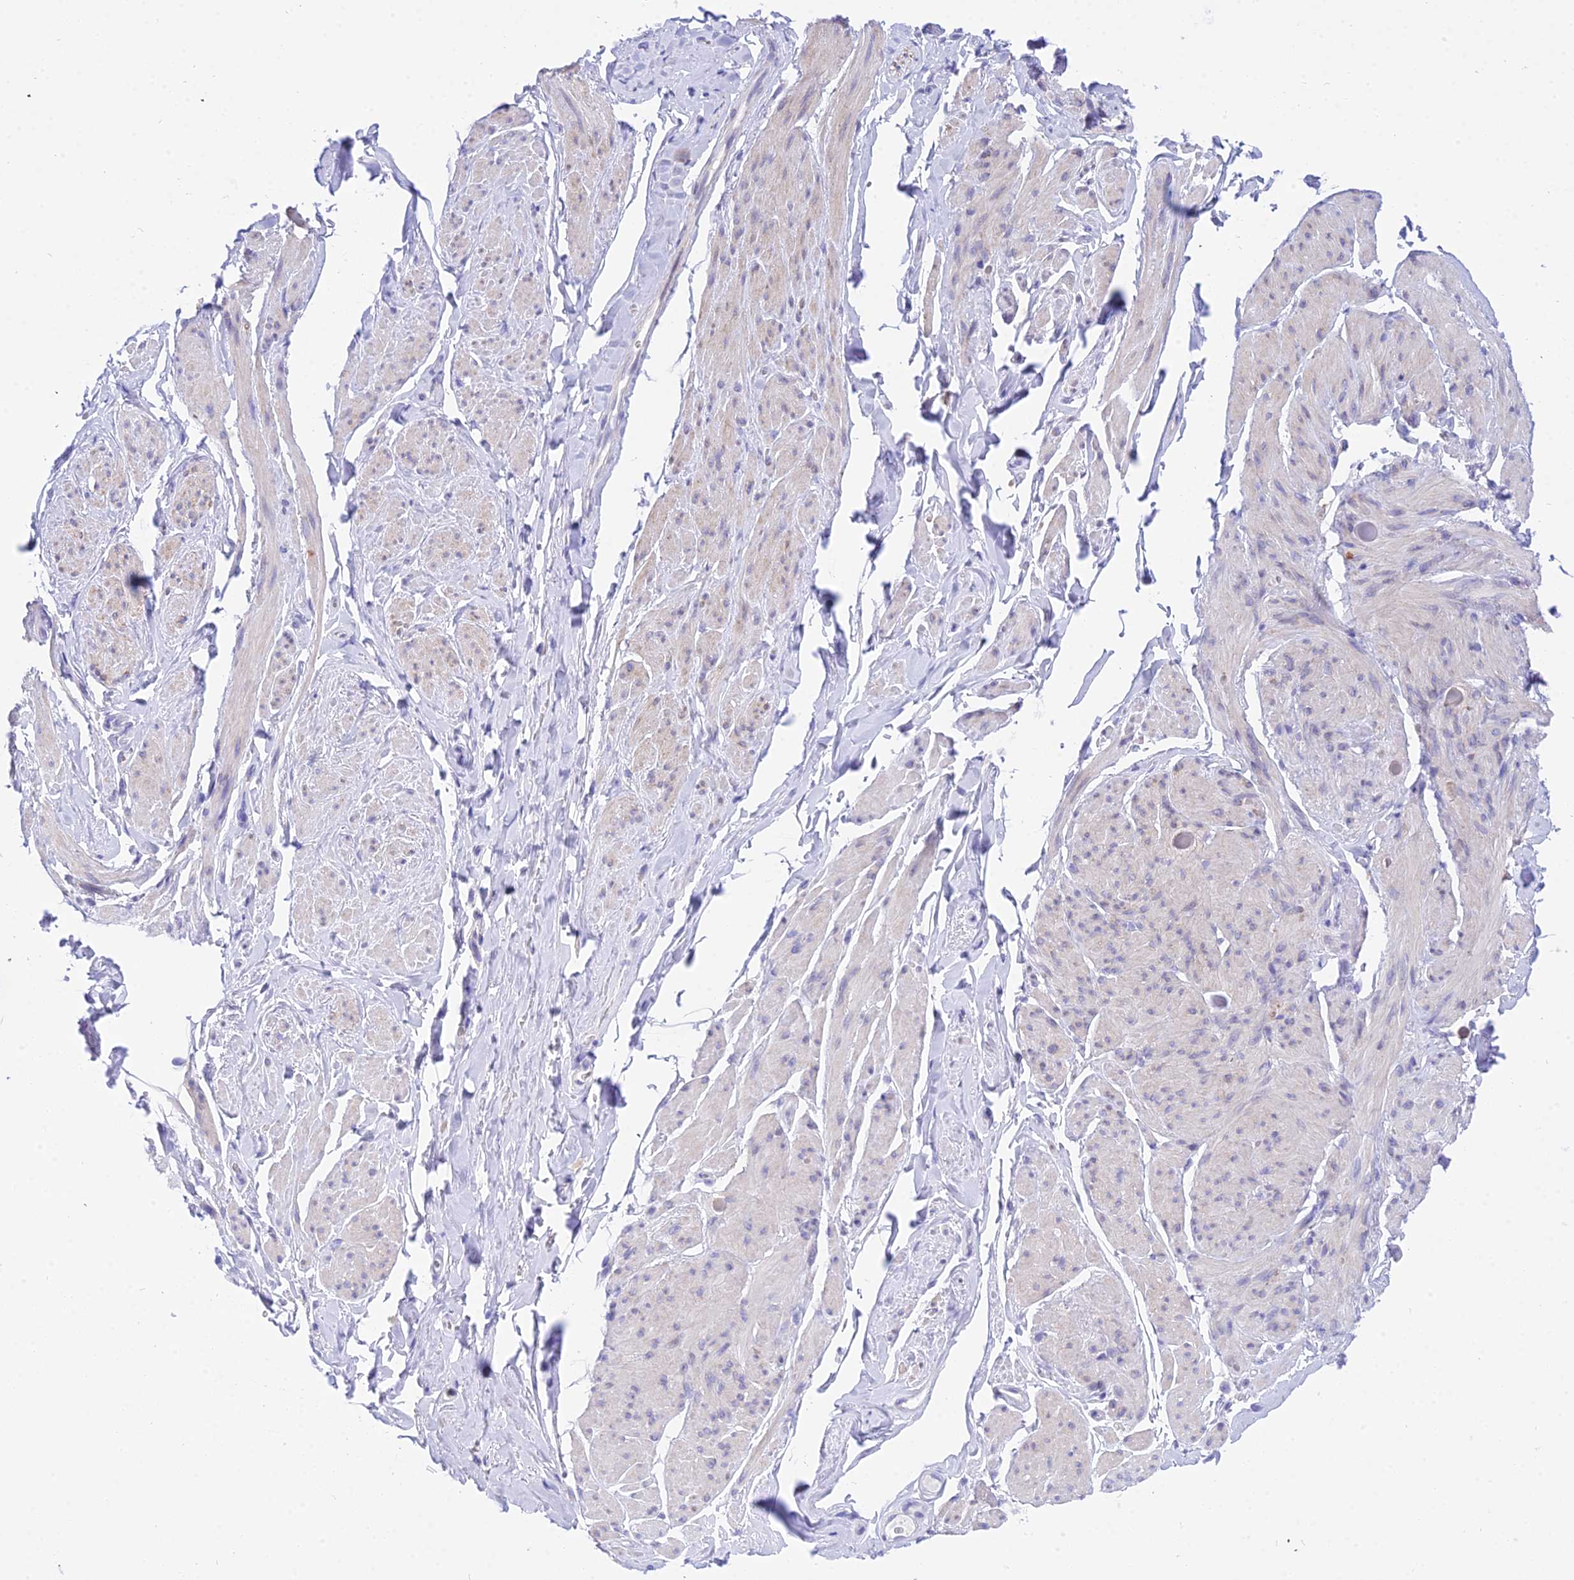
{"staining": {"intensity": "negative", "quantity": "none", "location": "none"}, "tissue": "smooth muscle", "cell_type": "Smooth muscle cells", "image_type": "normal", "snomed": [{"axis": "morphology", "description": "Normal tissue, NOS"}, {"axis": "topography", "description": "Smooth muscle"}, {"axis": "topography", "description": "Peripheral nerve tissue"}], "caption": "Immunohistochemistry (IHC) photomicrograph of unremarkable human smooth muscle stained for a protein (brown), which displays no positivity in smooth muscle cells.", "gene": "DEFB107A", "patient": {"sex": "male", "age": 69}}